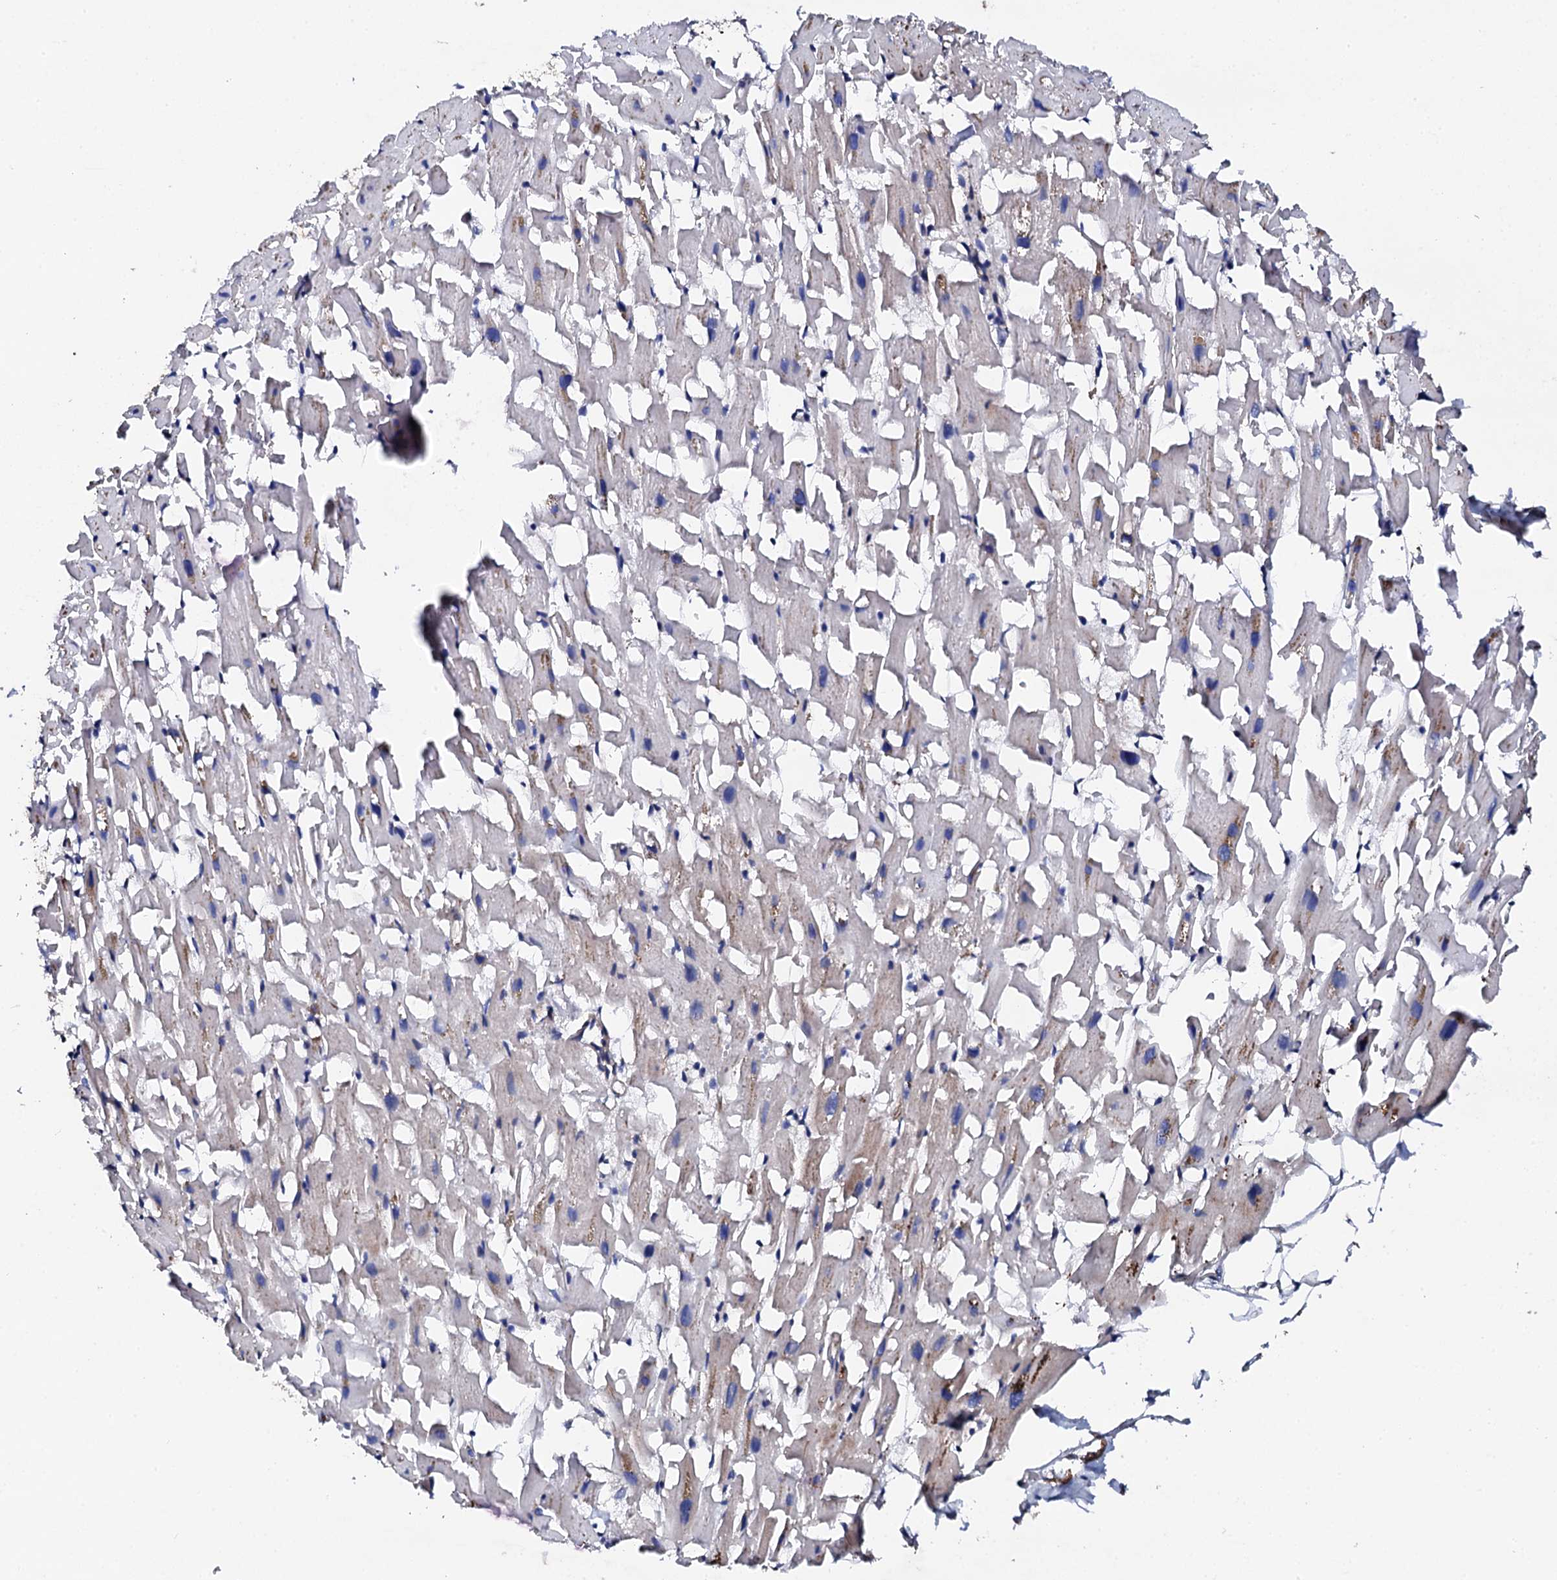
{"staining": {"intensity": "moderate", "quantity": "25%-75%", "location": "cytoplasmic/membranous"}, "tissue": "heart muscle", "cell_type": "Cardiomyocytes", "image_type": "normal", "snomed": [{"axis": "morphology", "description": "Normal tissue, NOS"}, {"axis": "topography", "description": "Heart"}], "caption": "A micrograph of heart muscle stained for a protein reveals moderate cytoplasmic/membranous brown staining in cardiomyocytes.", "gene": "LIPT2", "patient": {"sex": "female", "age": 64}}